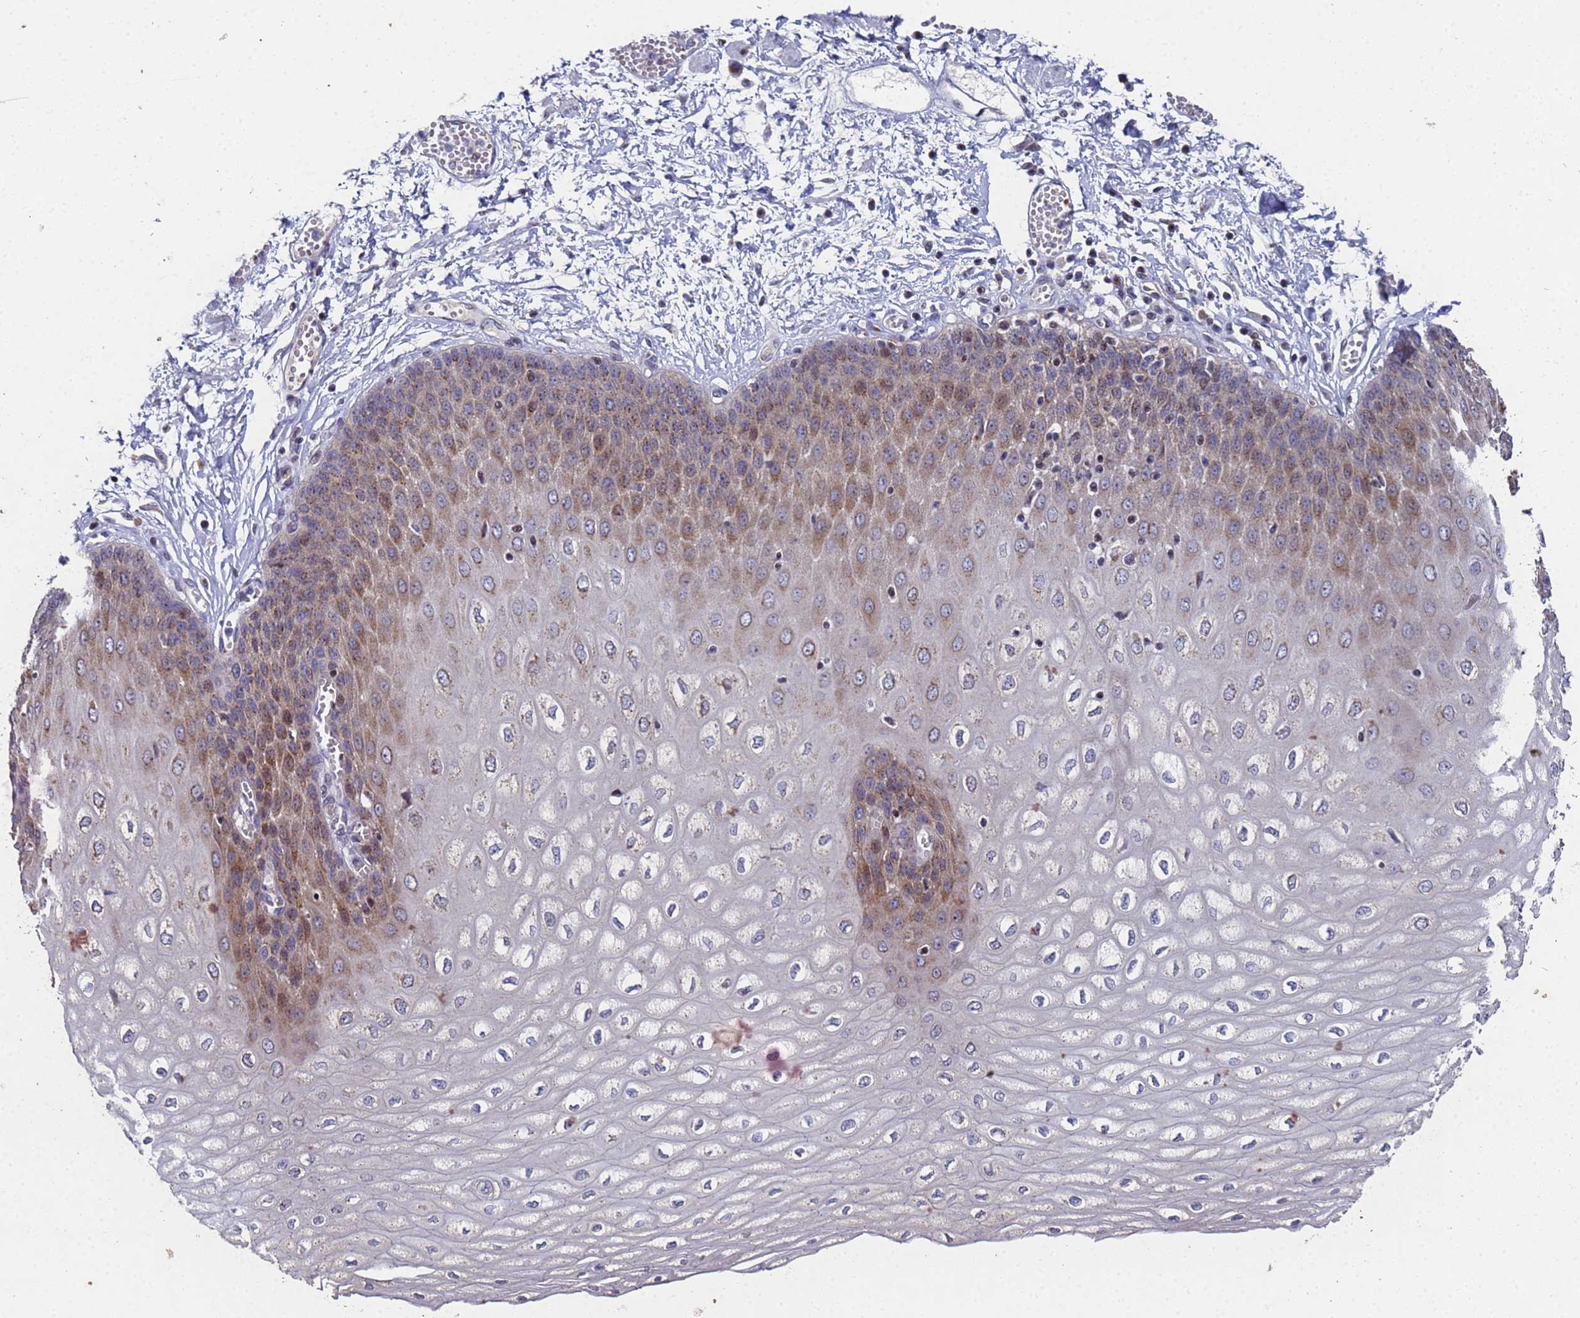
{"staining": {"intensity": "moderate", "quantity": "25%-75%", "location": "cytoplasmic/membranous"}, "tissue": "esophagus", "cell_type": "Squamous epithelial cells", "image_type": "normal", "snomed": [{"axis": "morphology", "description": "Normal tissue, NOS"}, {"axis": "topography", "description": "Esophagus"}], "caption": "Moderate cytoplasmic/membranous expression is present in about 25%-75% of squamous epithelial cells in benign esophagus. Nuclei are stained in blue.", "gene": "NSUN6", "patient": {"sex": "male", "age": 60}}